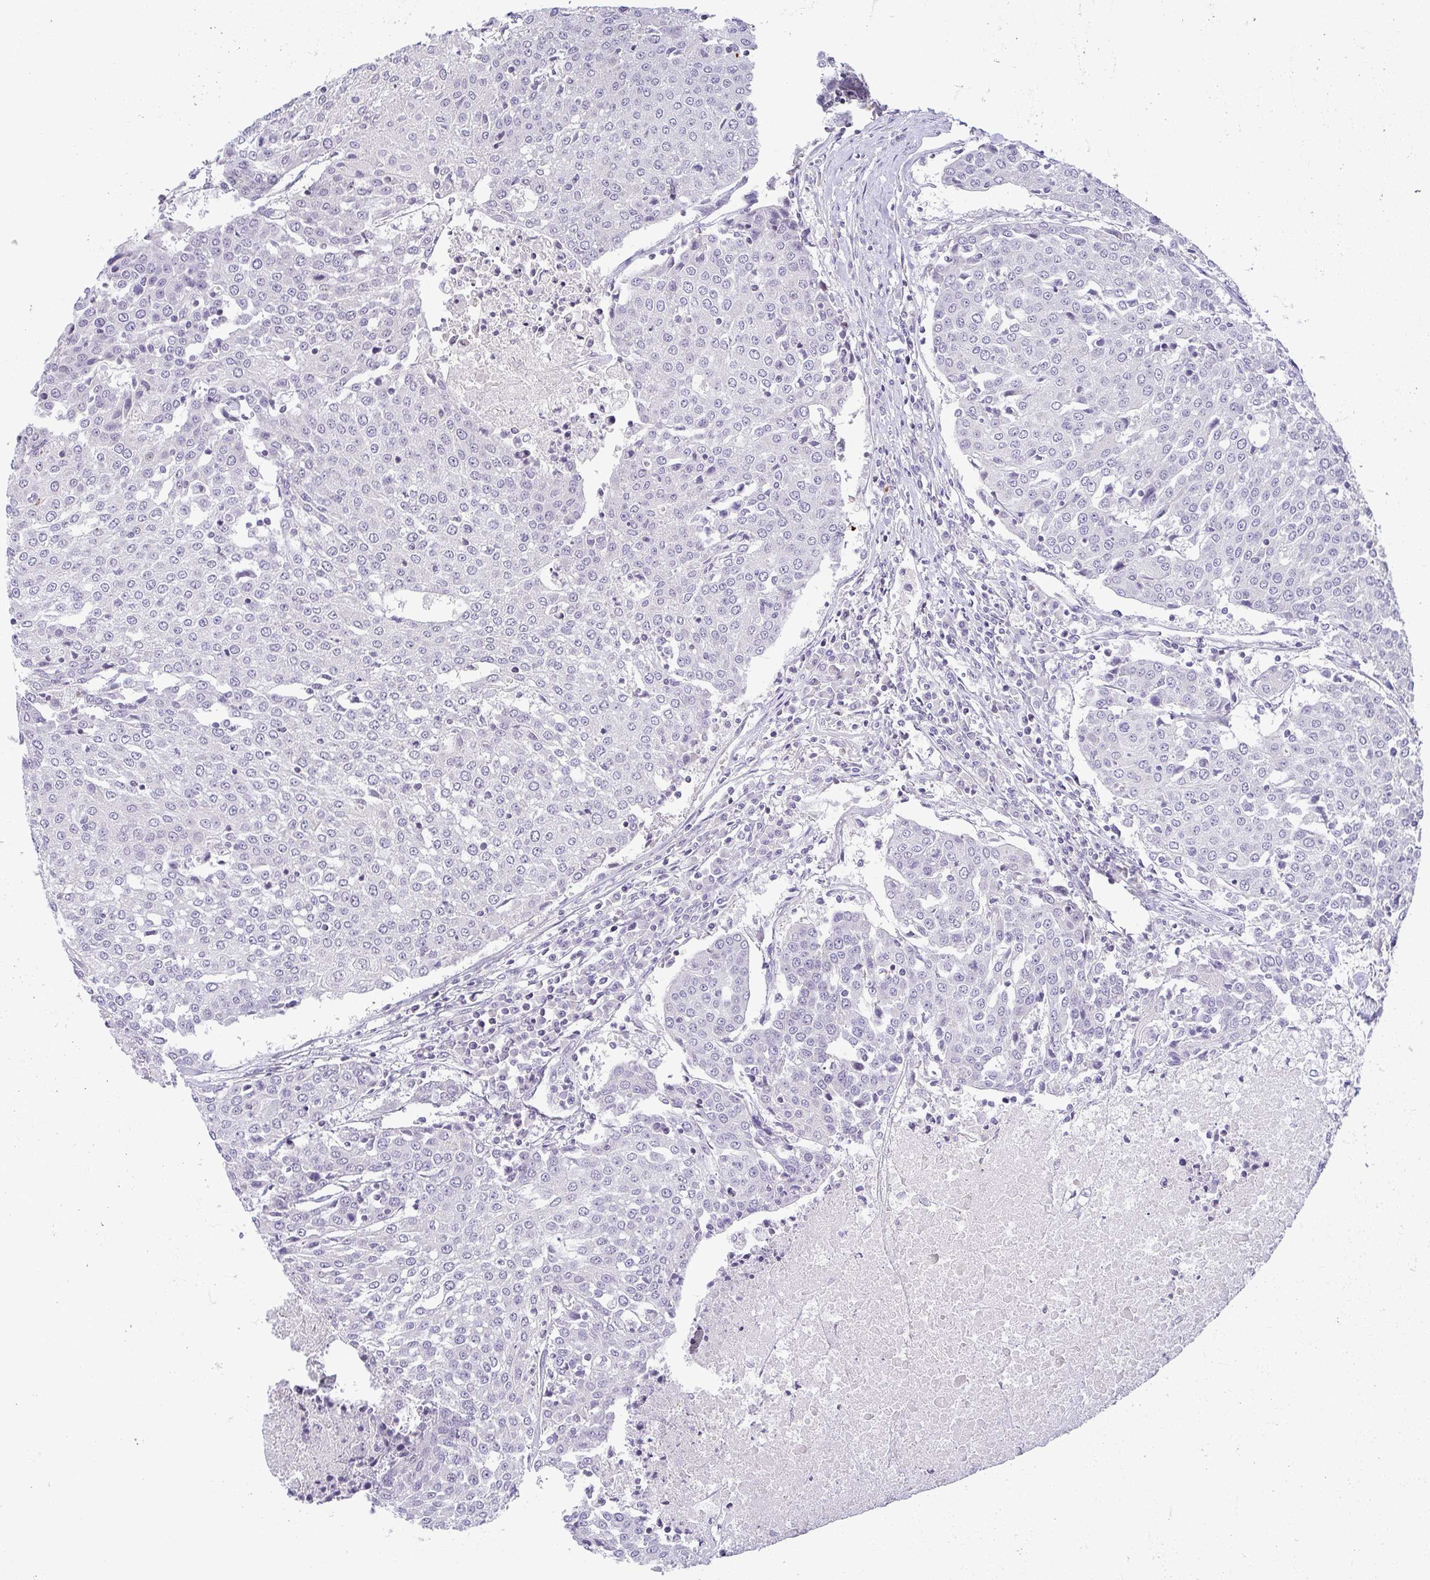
{"staining": {"intensity": "negative", "quantity": "none", "location": "none"}, "tissue": "urothelial cancer", "cell_type": "Tumor cells", "image_type": "cancer", "snomed": [{"axis": "morphology", "description": "Urothelial carcinoma, High grade"}, {"axis": "topography", "description": "Urinary bladder"}], "caption": "IHC of urothelial carcinoma (high-grade) exhibits no expression in tumor cells.", "gene": "CACNA1S", "patient": {"sex": "female", "age": 85}}